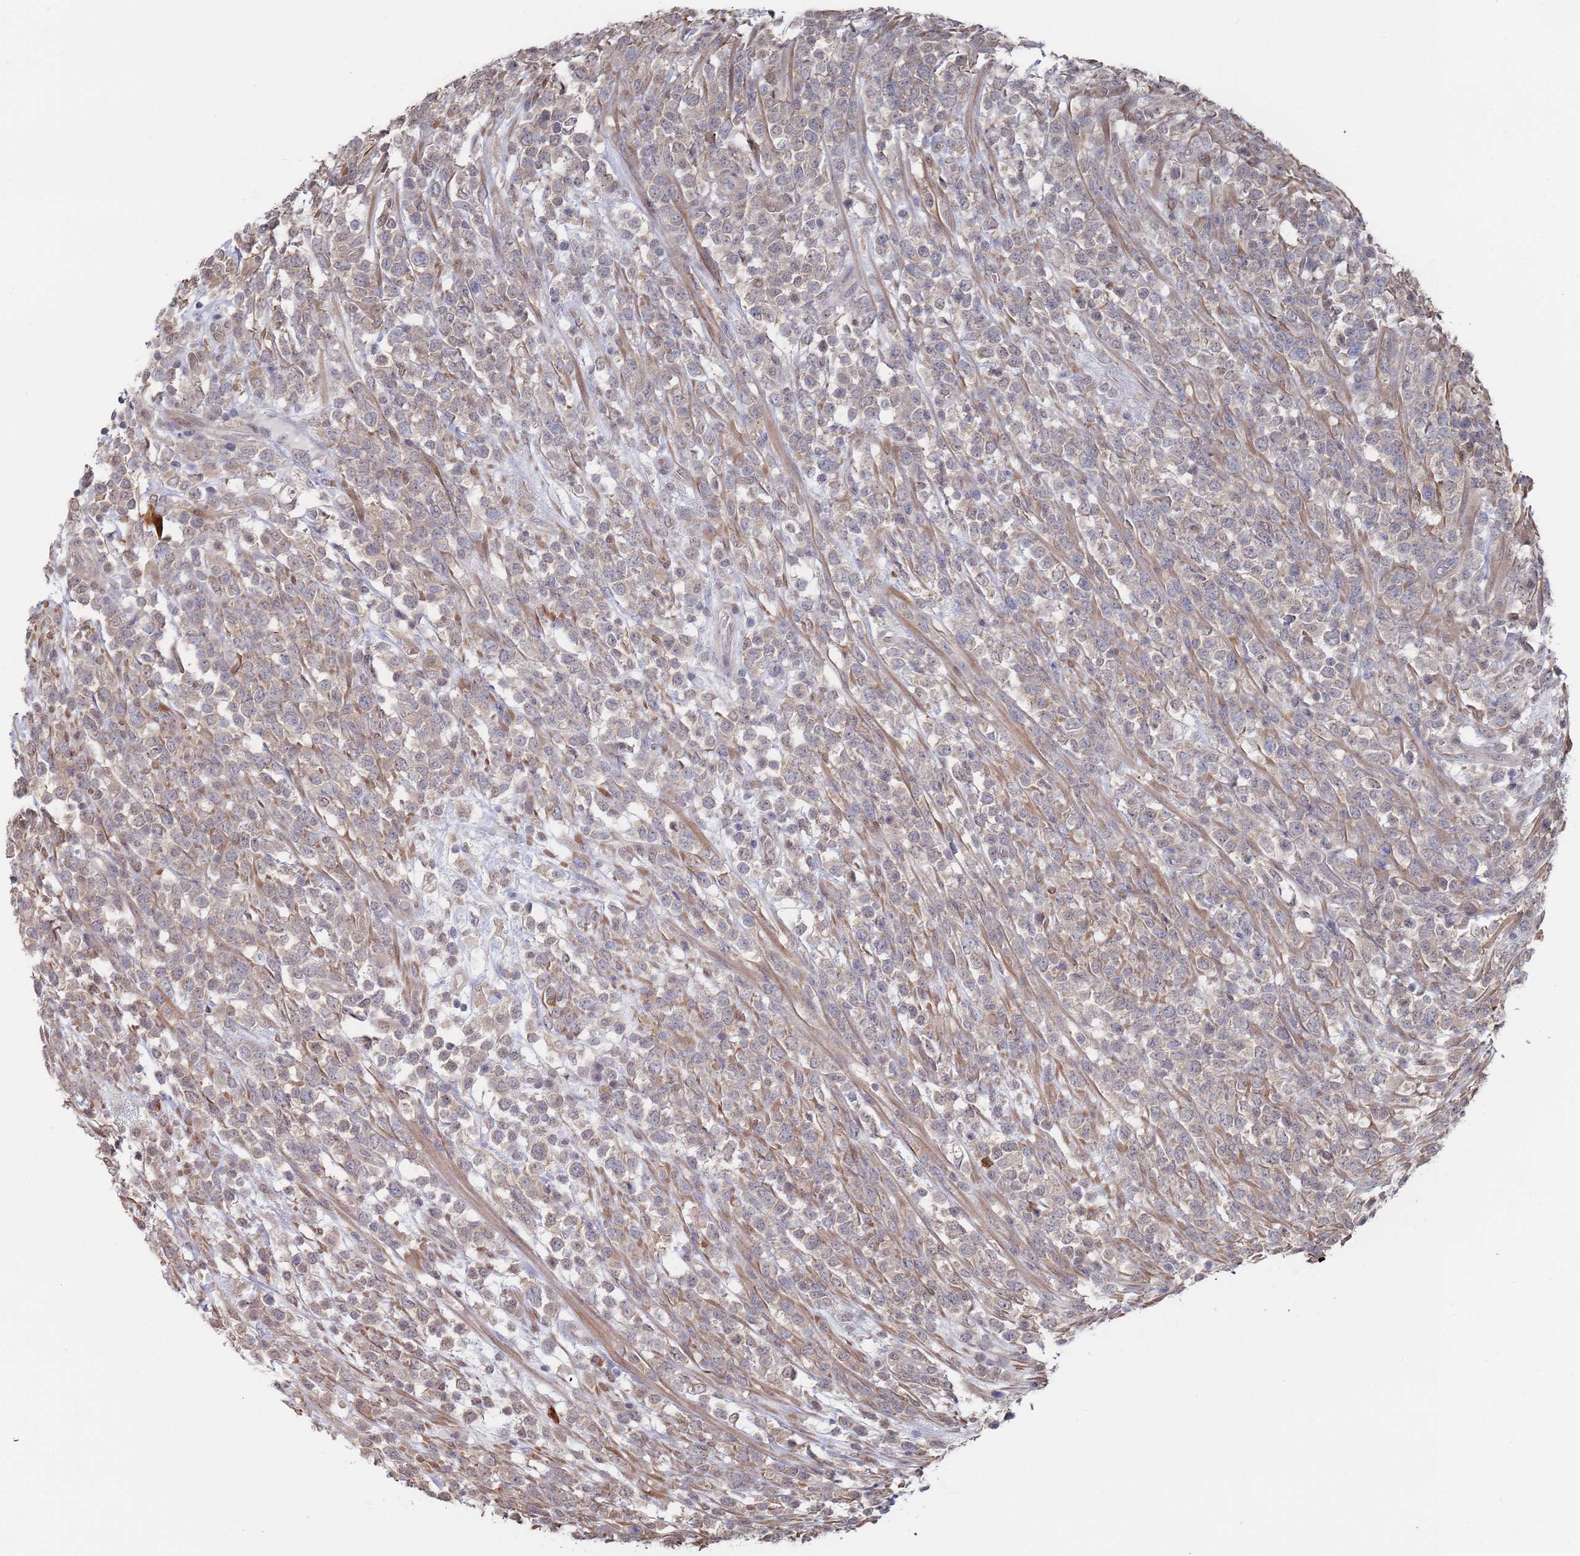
{"staining": {"intensity": "negative", "quantity": "none", "location": "none"}, "tissue": "lymphoma", "cell_type": "Tumor cells", "image_type": "cancer", "snomed": [{"axis": "morphology", "description": "Malignant lymphoma, non-Hodgkin's type, High grade"}, {"axis": "topography", "description": "Colon"}], "caption": "Immunohistochemistry of human lymphoma exhibits no expression in tumor cells.", "gene": "DGKD", "patient": {"sex": "female", "age": 53}}